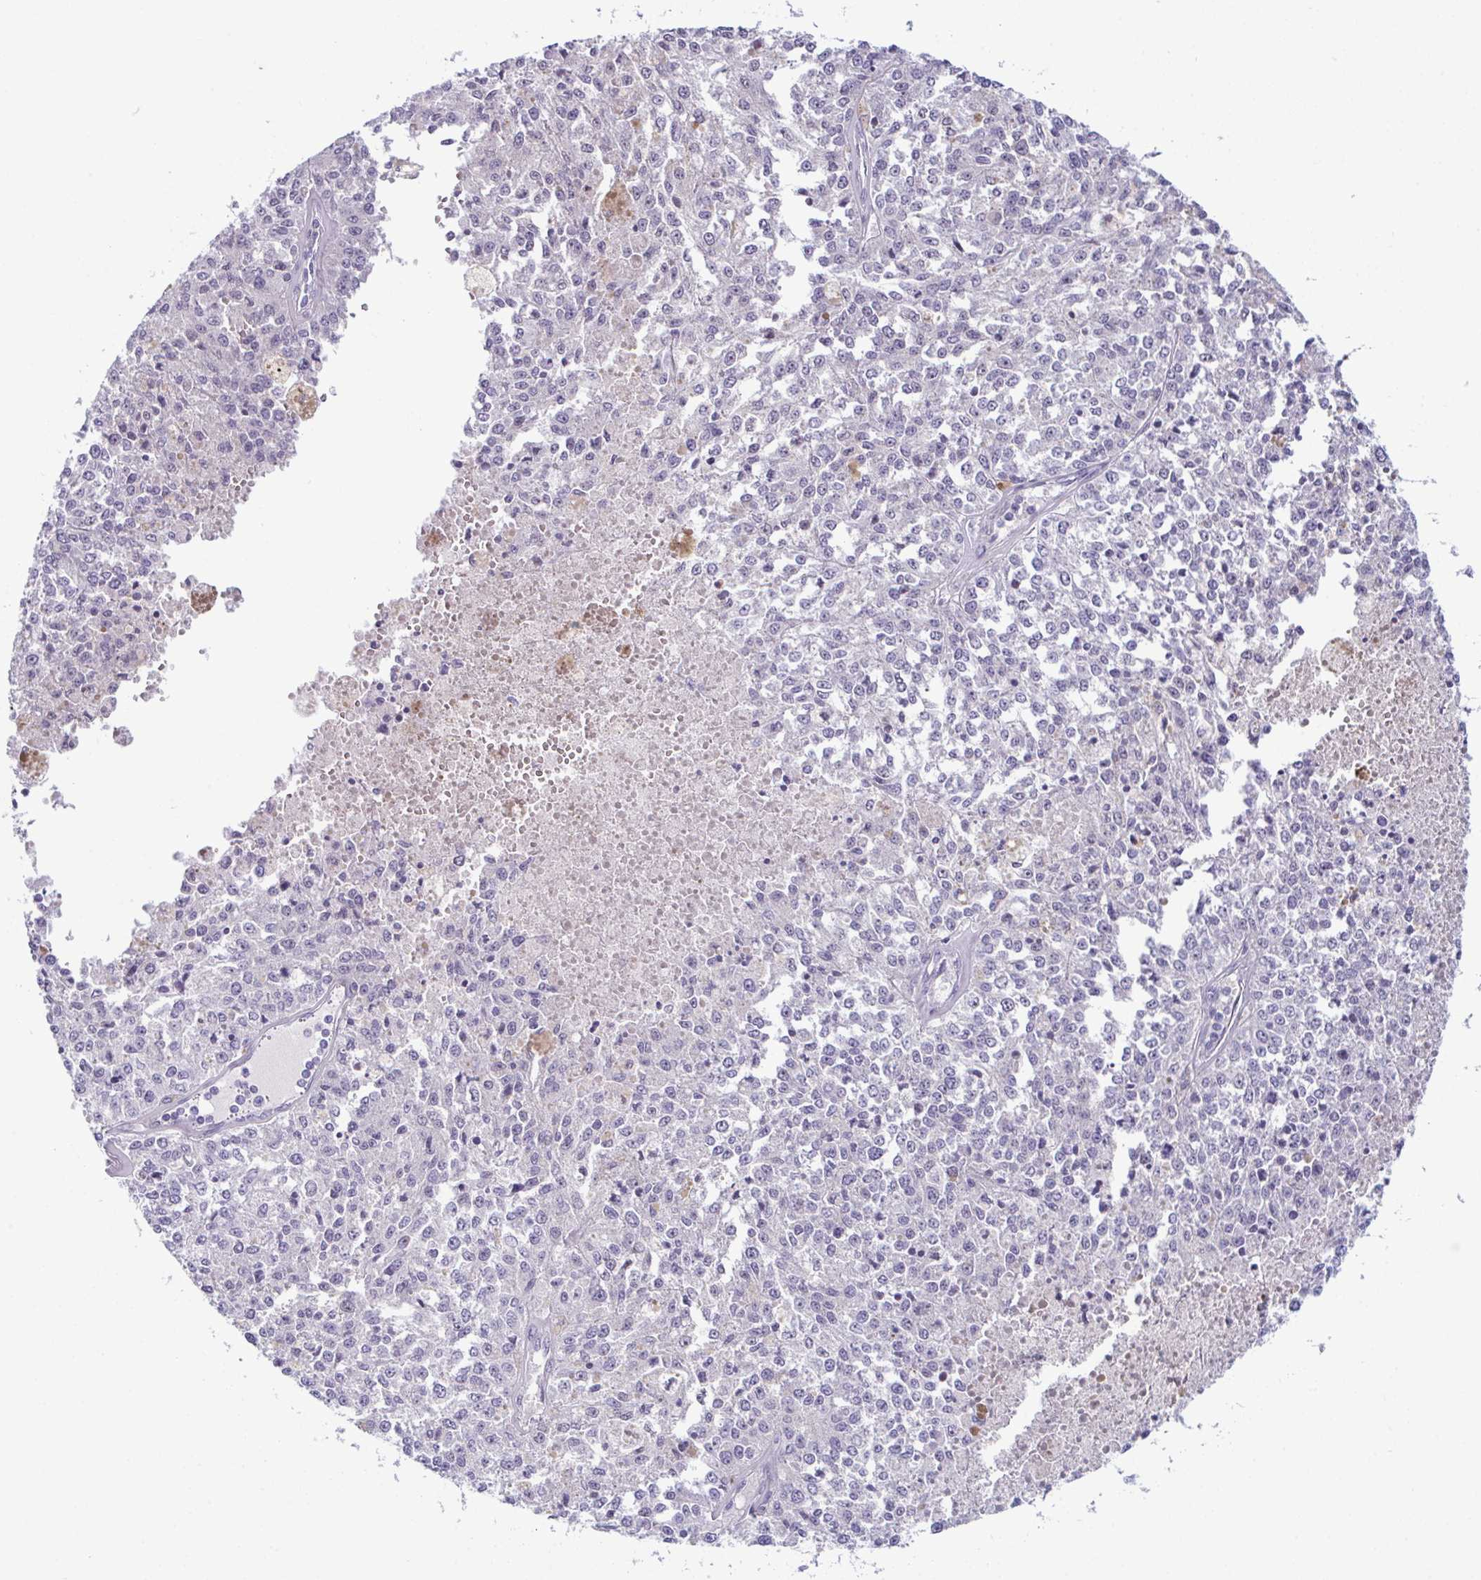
{"staining": {"intensity": "negative", "quantity": "none", "location": "none"}, "tissue": "melanoma", "cell_type": "Tumor cells", "image_type": "cancer", "snomed": [{"axis": "morphology", "description": "Malignant melanoma, Metastatic site"}, {"axis": "topography", "description": "Lymph node"}], "caption": "There is no significant expression in tumor cells of melanoma. Brightfield microscopy of immunohistochemistry stained with DAB (brown) and hematoxylin (blue), captured at high magnification.", "gene": "USP35", "patient": {"sex": "female", "age": 64}}